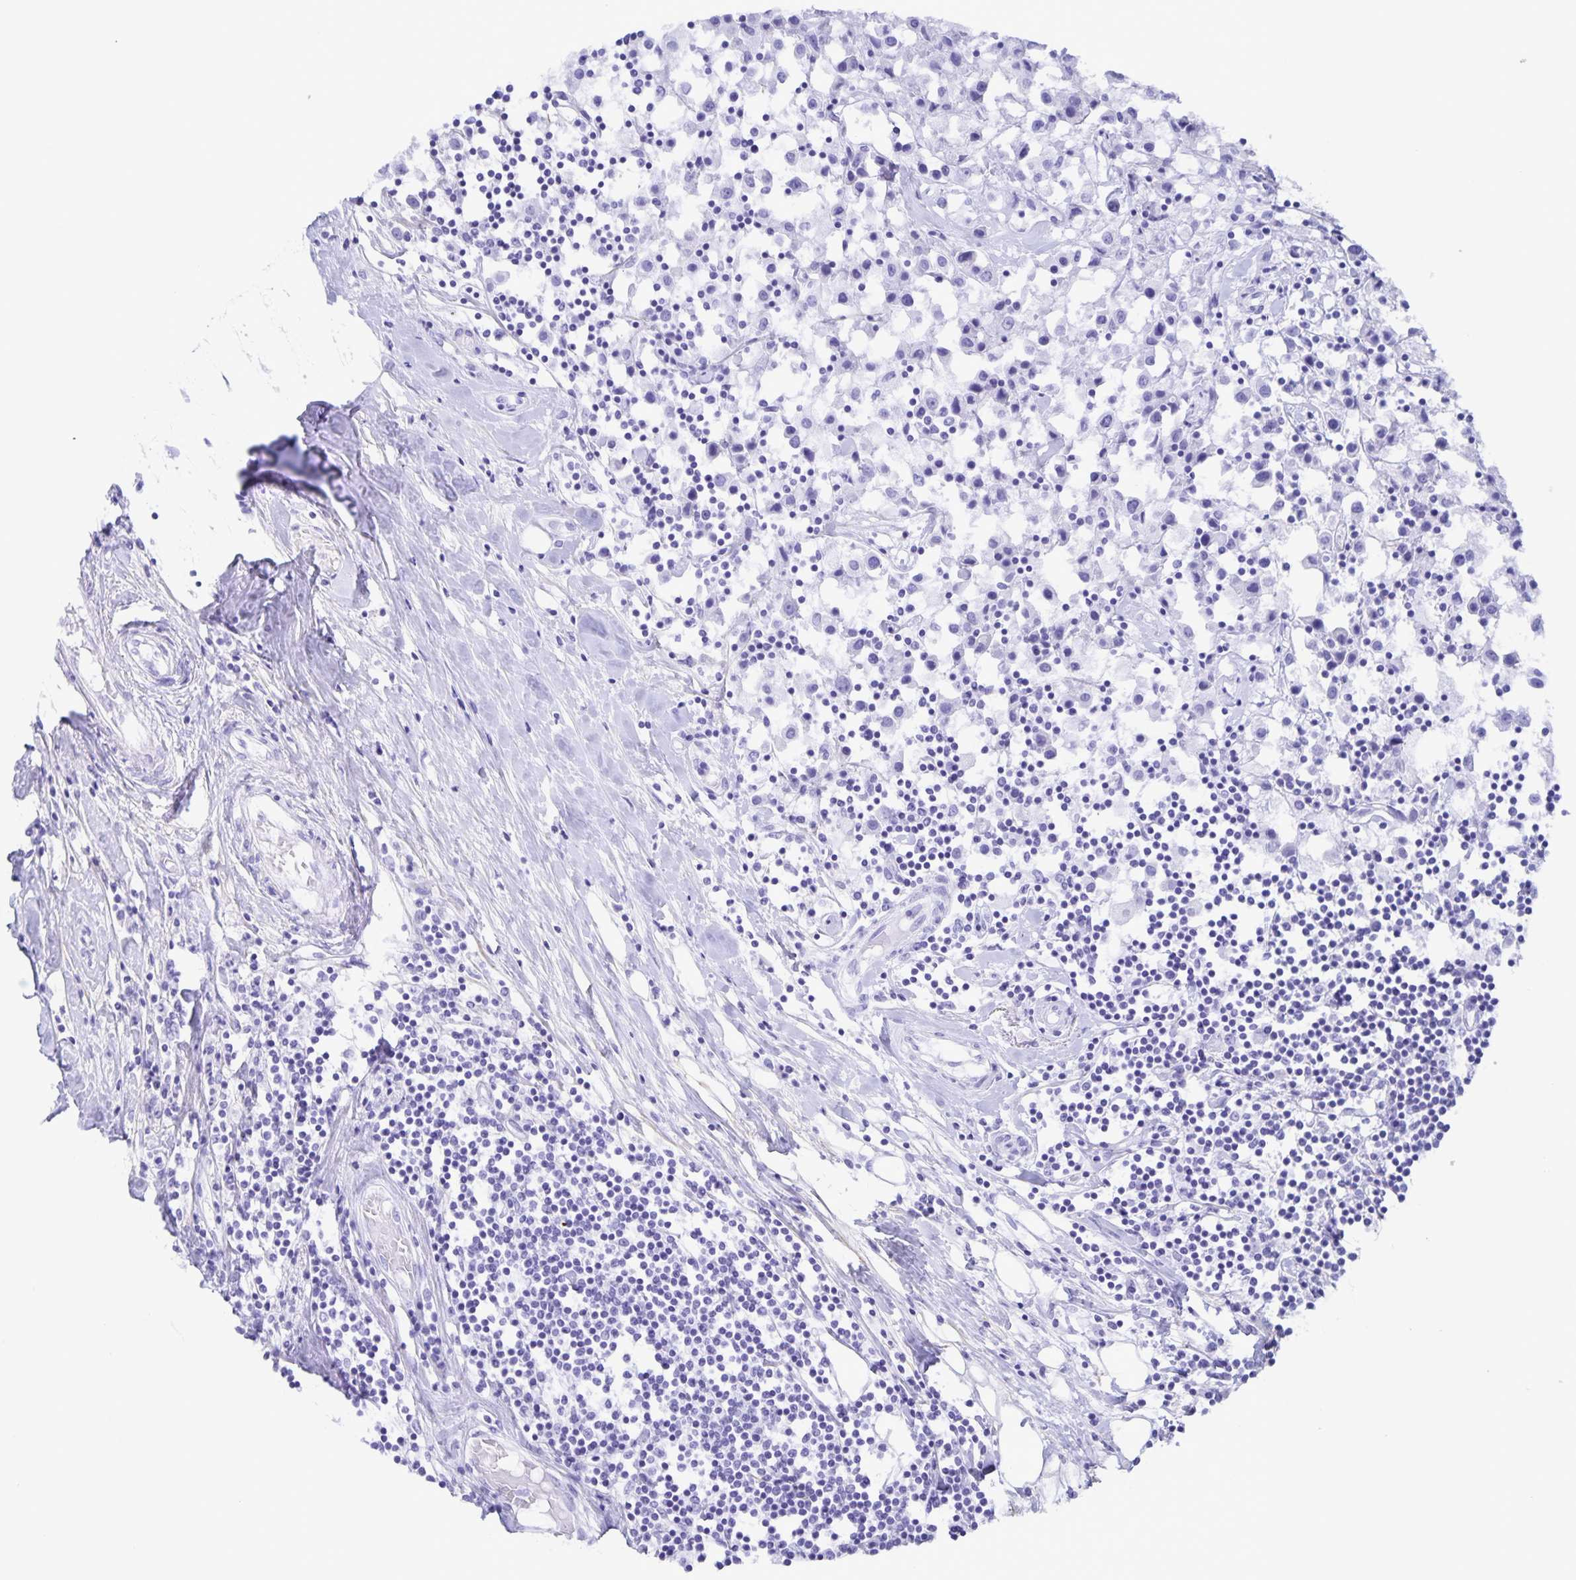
{"staining": {"intensity": "negative", "quantity": "none", "location": "none"}, "tissue": "breast cancer", "cell_type": "Tumor cells", "image_type": "cancer", "snomed": [{"axis": "morphology", "description": "Duct carcinoma"}, {"axis": "topography", "description": "Breast"}], "caption": "There is no significant positivity in tumor cells of intraductal carcinoma (breast).", "gene": "AQP4", "patient": {"sex": "female", "age": 61}}